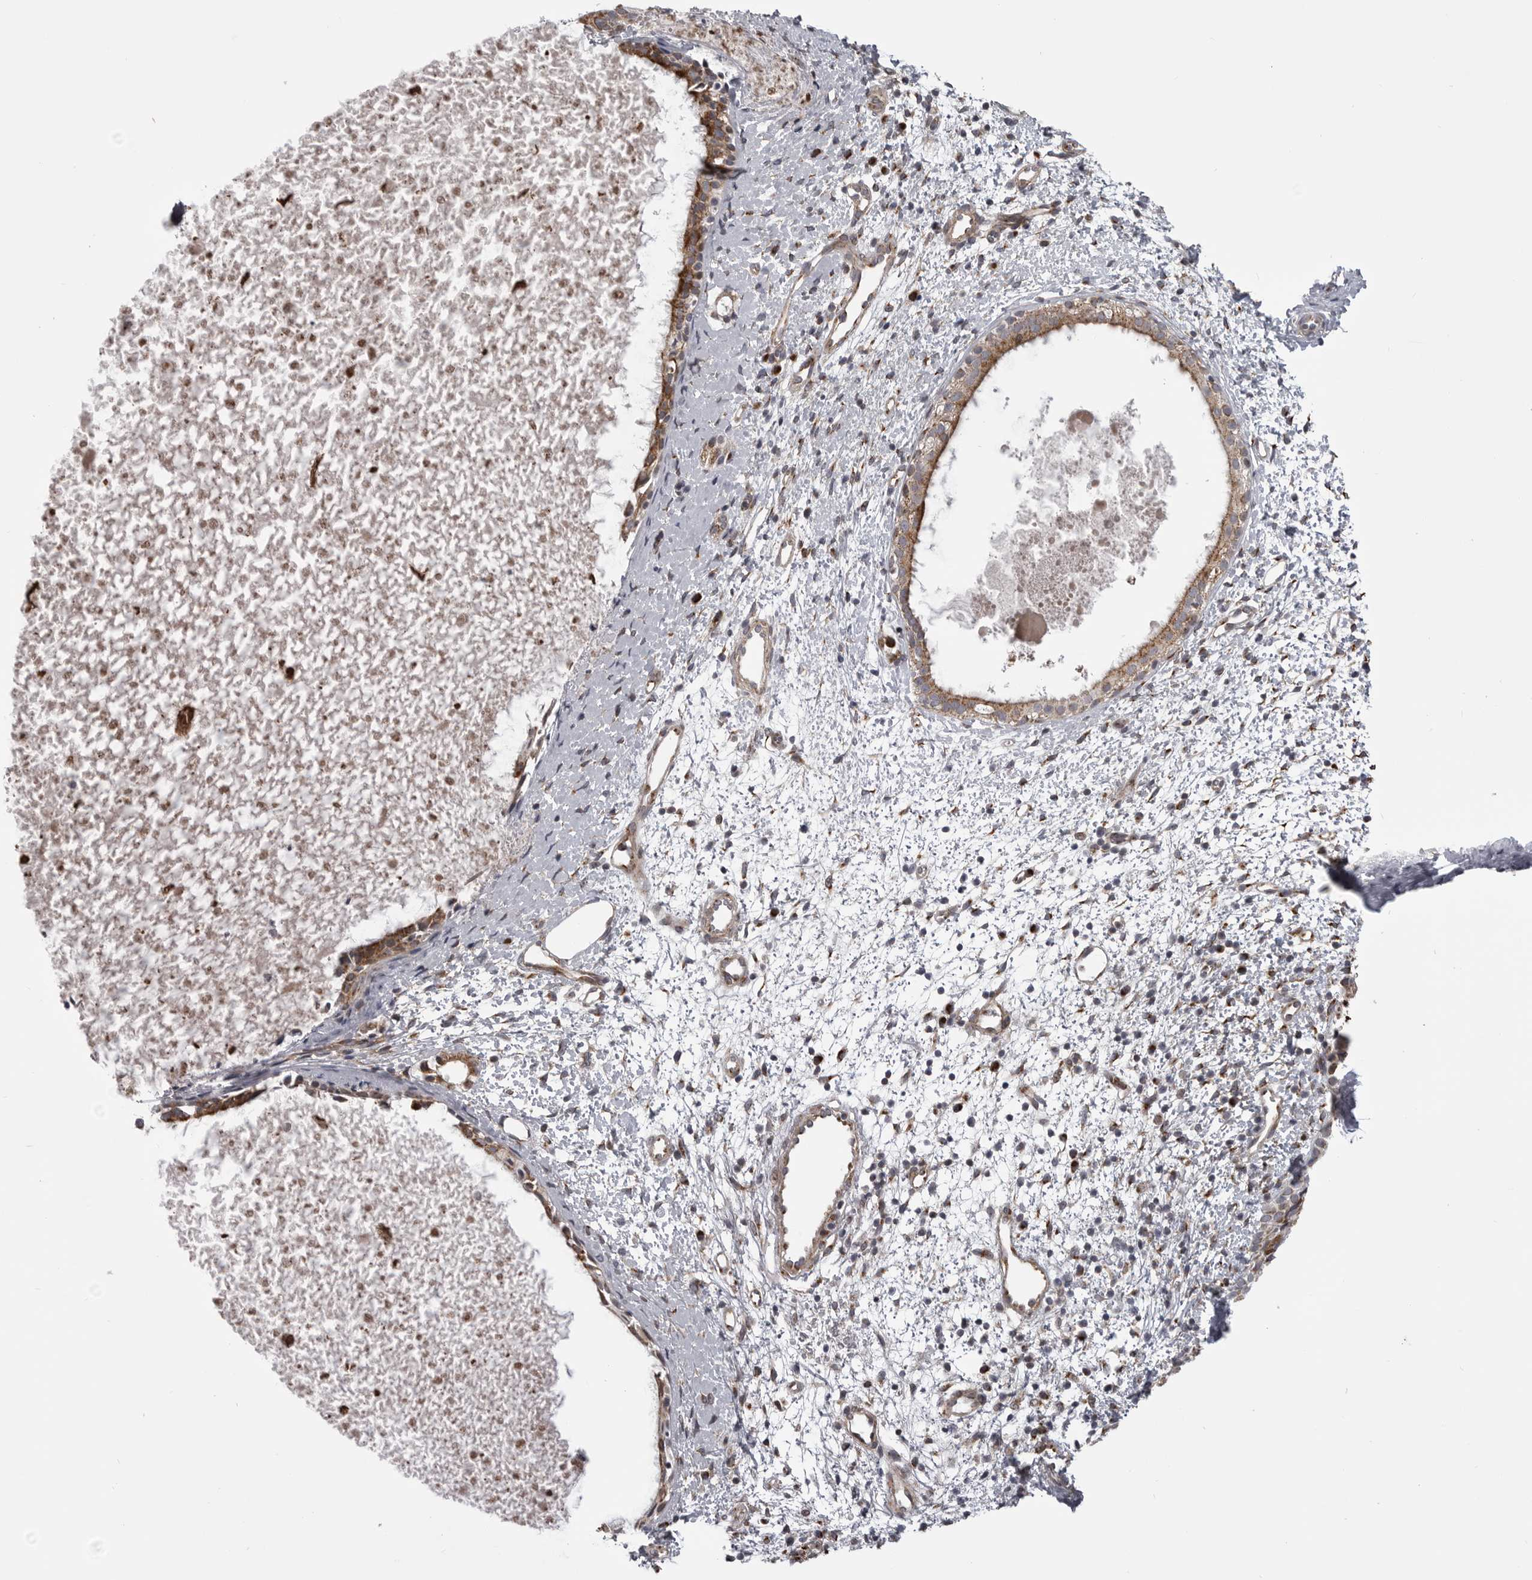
{"staining": {"intensity": "moderate", "quantity": ">75%", "location": "cytoplasmic/membranous"}, "tissue": "nasopharynx", "cell_type": "Respiratory epithelial cells", "image_type": "normal", "snomed": [{"axis": "morphology", "description": "Normal tissue, NOS"}, {"axis": "topography", "description": "Nasopharynx"}], "caption": "Protein expression analysis of unremarkable nasopharynx reveals moderate cytoplasmic/membranous positivity in approximately >75% of respiratory epithelial cells. (DAB (3,3'-diaminobenzidine) = brown stain, brightfield microscopy at high magnification).", "gene": "TMPRSS11F", "patient": {"sex": "male", "age": 22}}